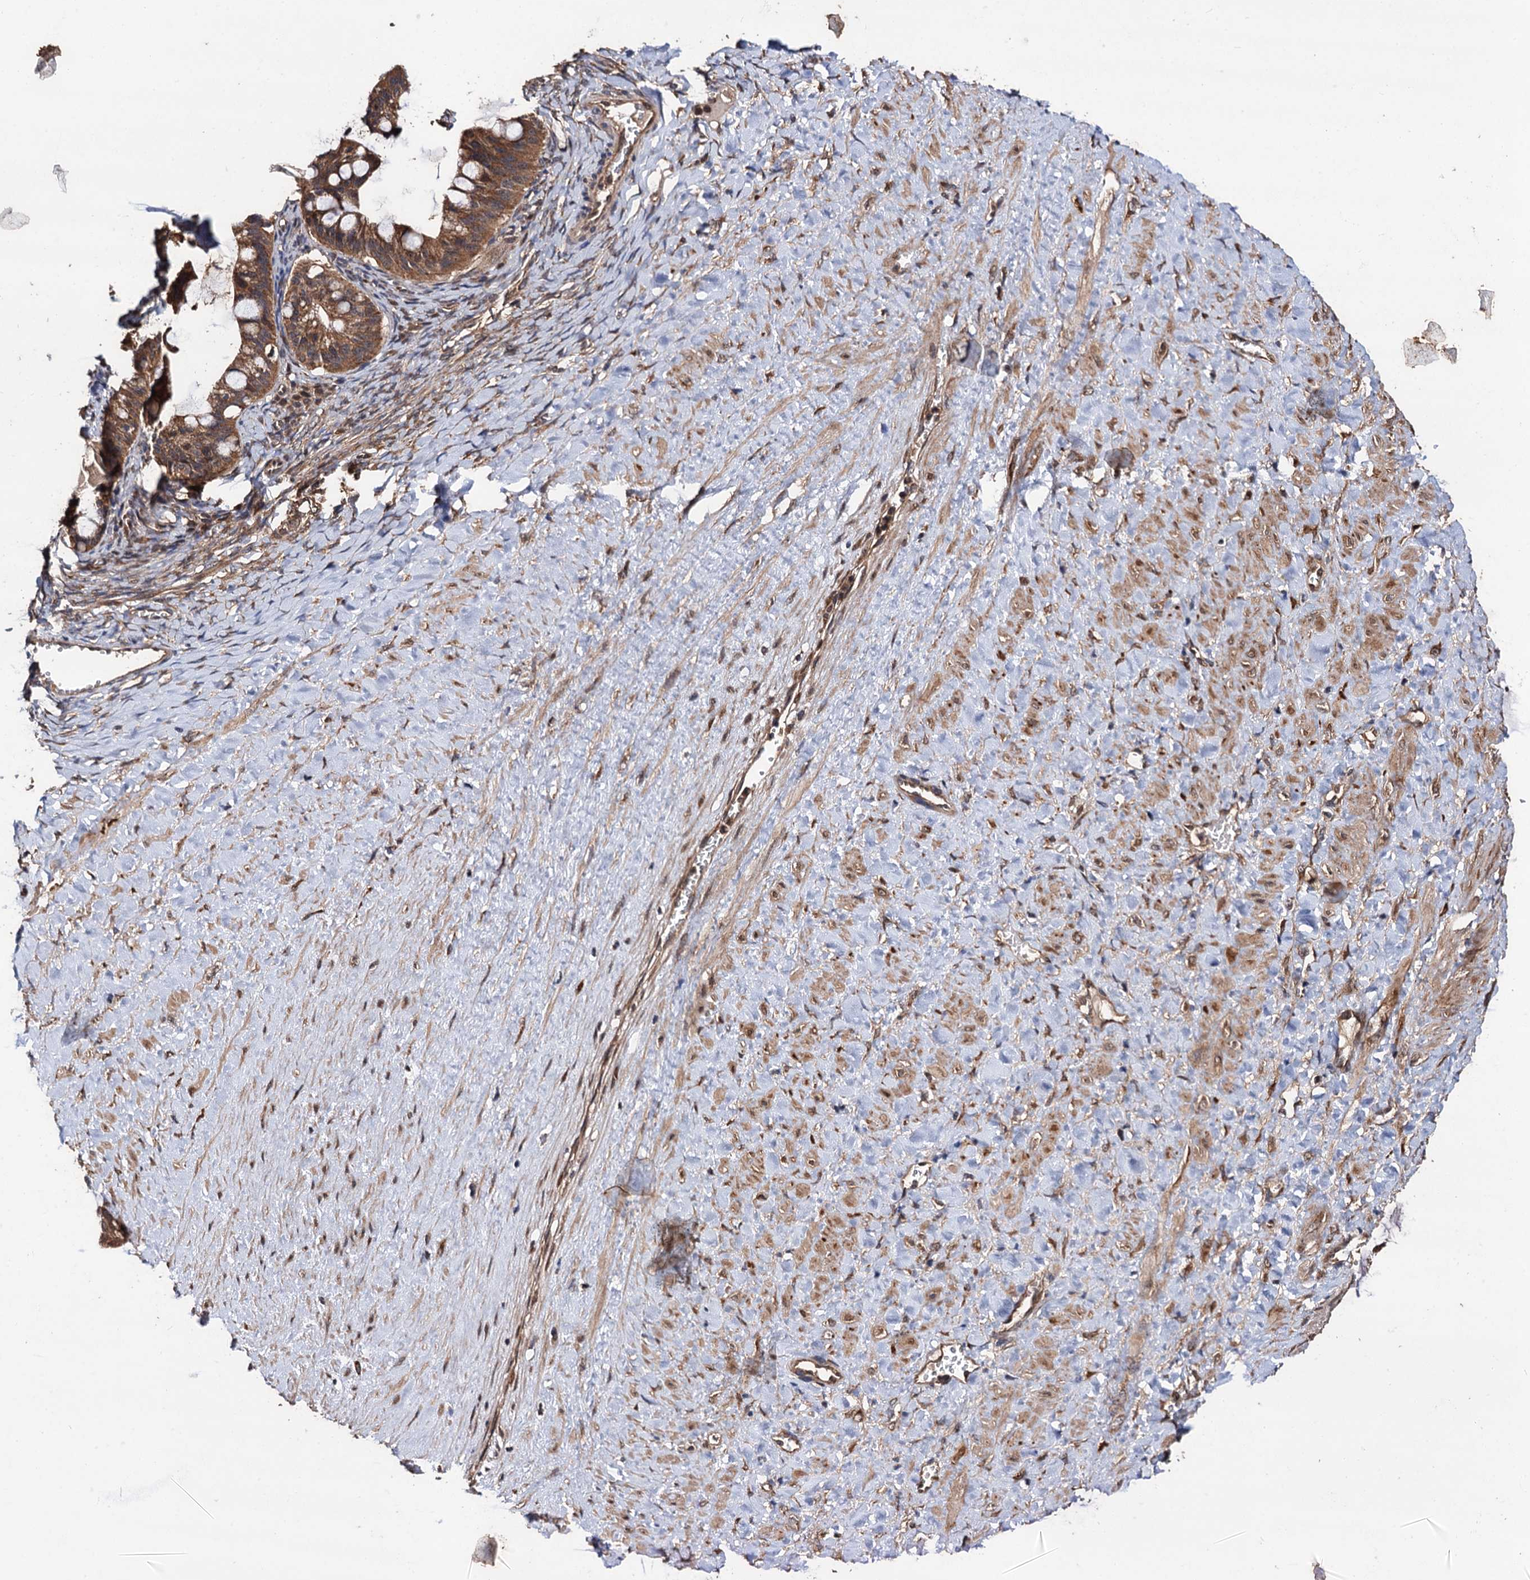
{"staining": {"intensity": "moderate", "quantity": ">75%", "location": "cytoplasmic/membranous"}, "tissue": "ovarian cancer", "cell_type": "Tumor cells", "image_type": "cancer", "snomed": [{"axis": "morphology", "description": "Cystadenocarcinoma, mucinous, NOS"}, {"axis": "topography", "description": "Ovary"}], "caption": "This is a photomicrograph of IHC staining of ovarian cancer, which shows moderate expression in the cytoplasmic/membranous of tumor cells.", "gene": "MIER2", "patient": {"sex": "female", "age": 73}}